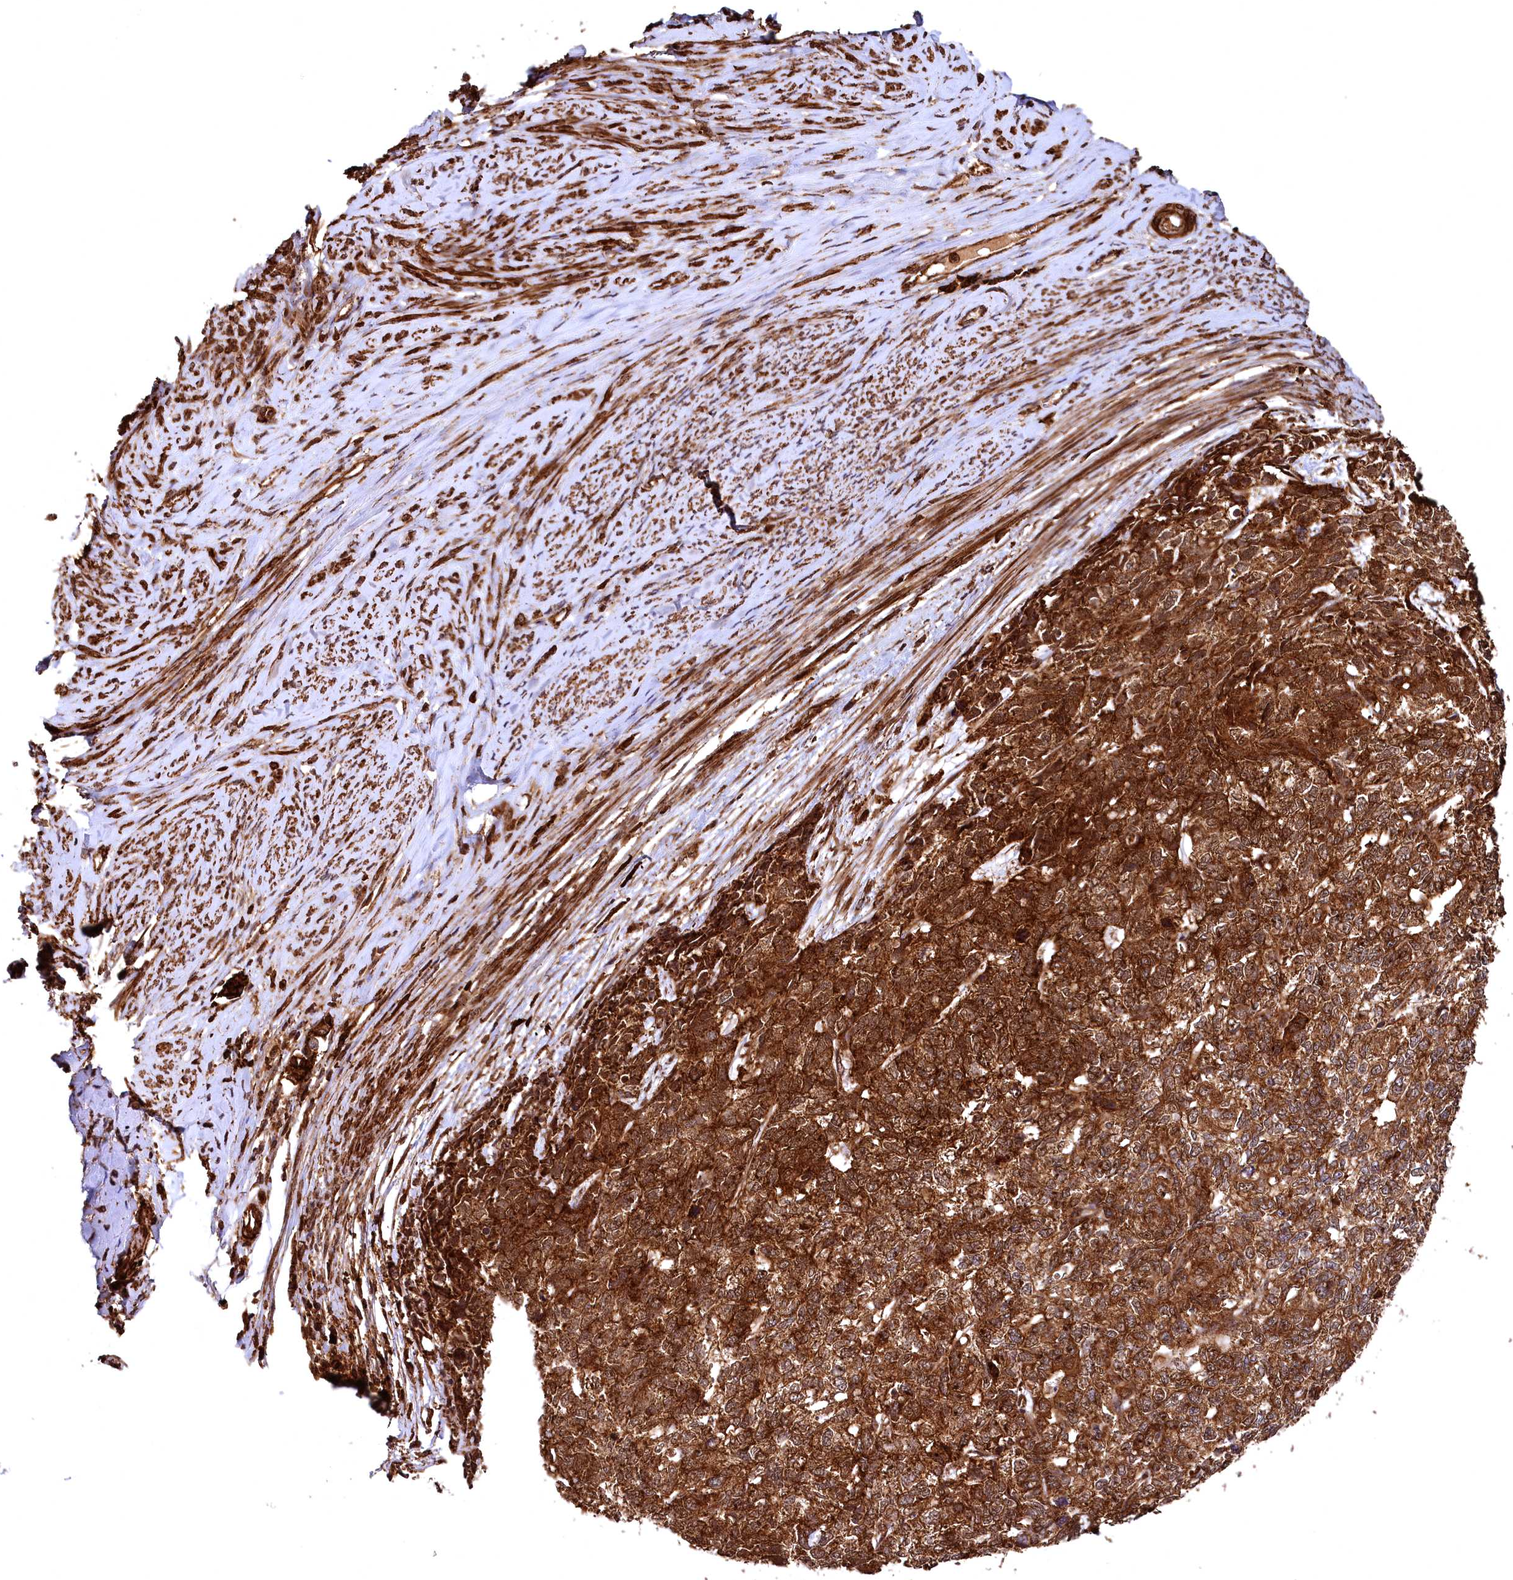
{"staining": {"intensity": "strong", "quantity": ">75%", "location": "cytoplasmic/membranous"}, "tissue": "cervical cancer", "cell_type": "Tumor cells", "image_type": "cancer", "snomed": [{"axis": "morphology", "description": "Squamous cell carcinoma, NOS"}, {"axis": "topography", "description": "Cervix"}], "caption": "DAB immunohistochemical staining of cervical squamous cell carcinoma displays strong cytoplasmic/membranous protein staining in approximately >75% of tumor cells.", "gene": "STUB1", "patient": {"sex": "female", "age": 63}}